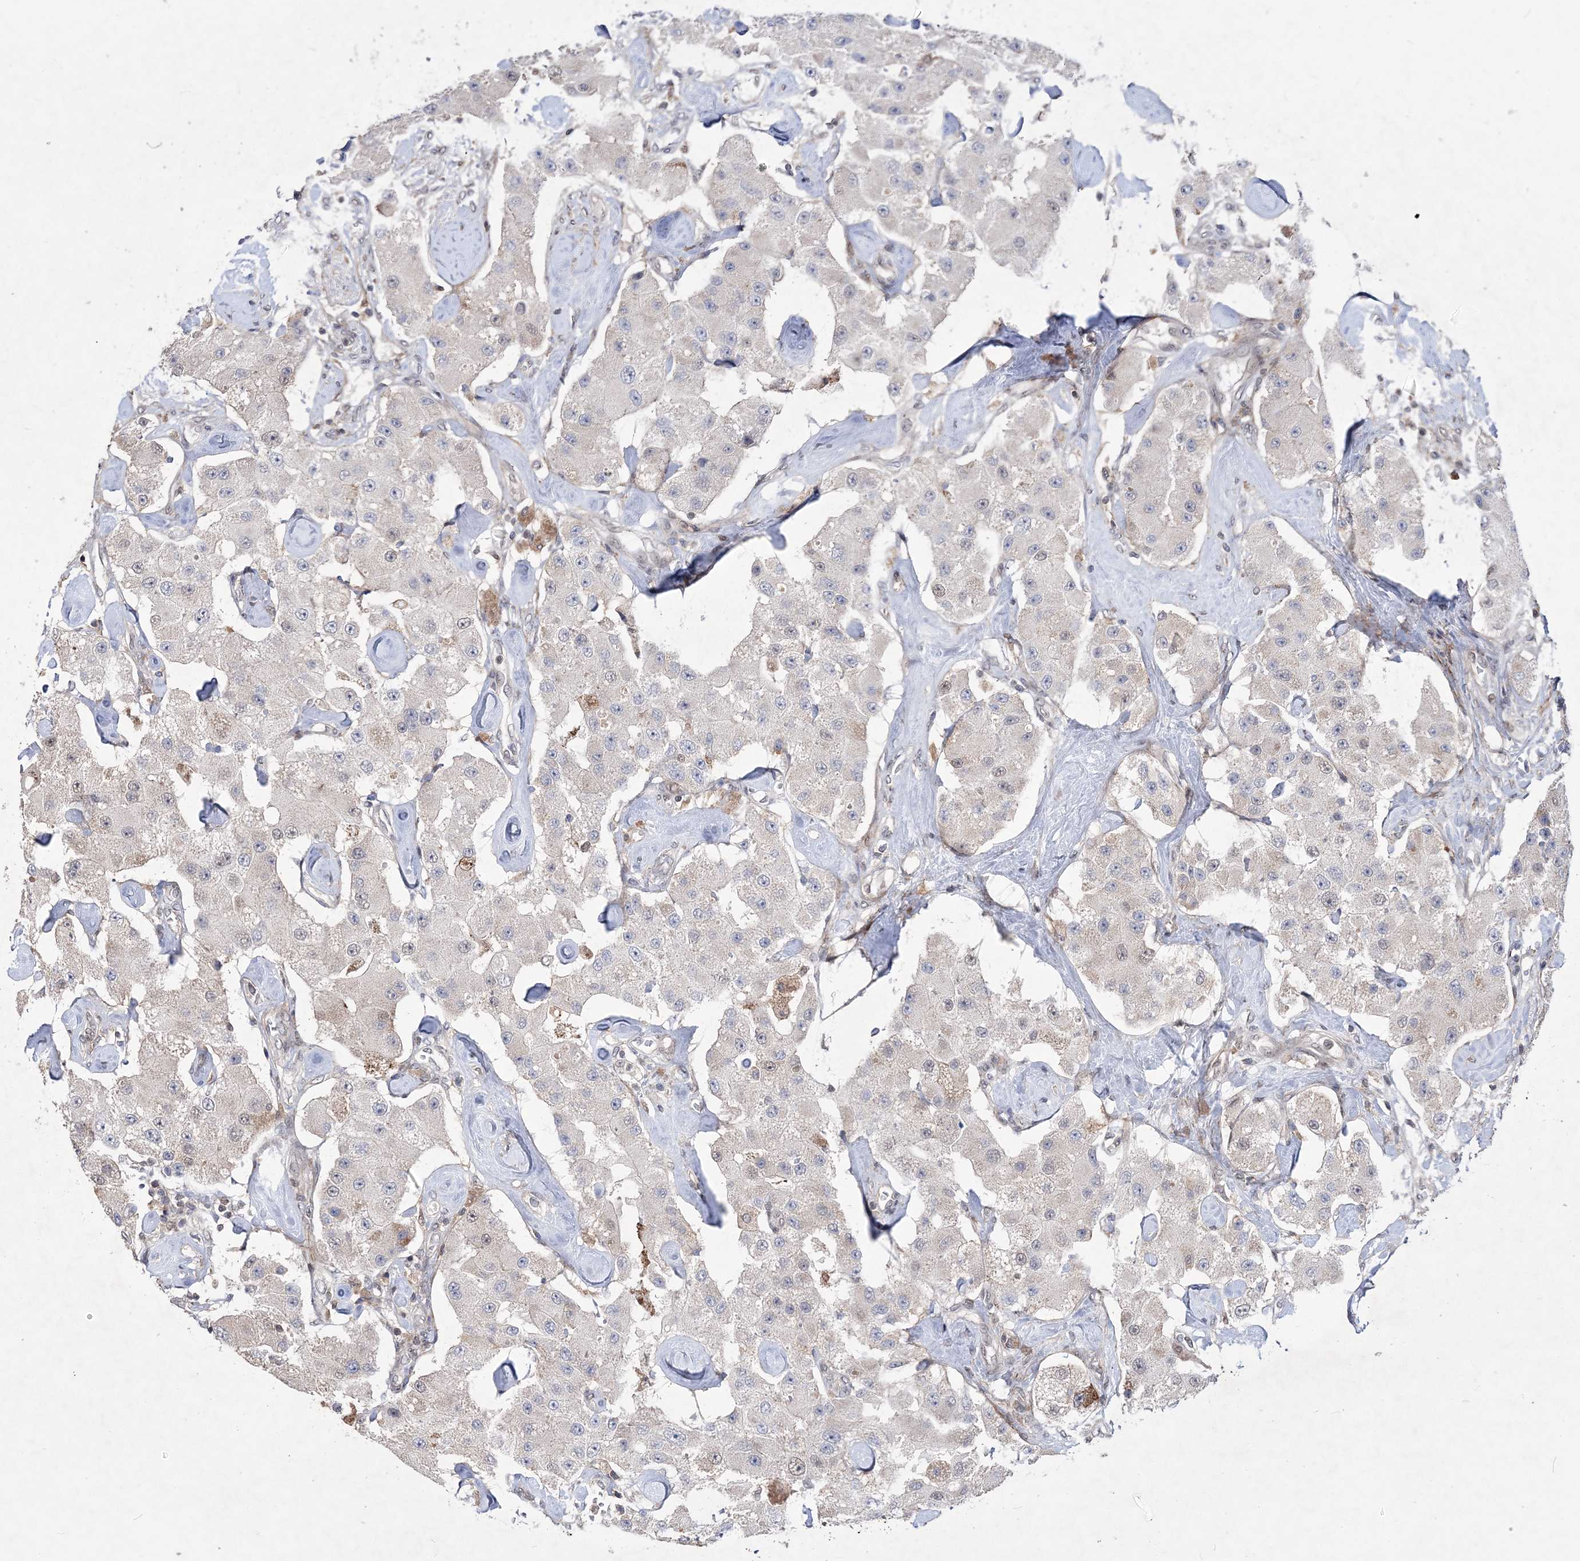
{"staining": {"intensity": "negative", "quantity": "none", "location": "none"}, "tissue": "carcinoid", "cell_type": "Tumor cells", "image_type": "cancer", "snomed": [{"axis": "morphology", "description": "Carcinoid, malignant, NOS"}, {"axis": "topography", "description": "Pancreas"}], "caption": "Micrograph shows no protein expression in tumor cells of carcinoid tissue.", "gene": "BOD1L1", "patient": {"sex": "male", "age": 41}}